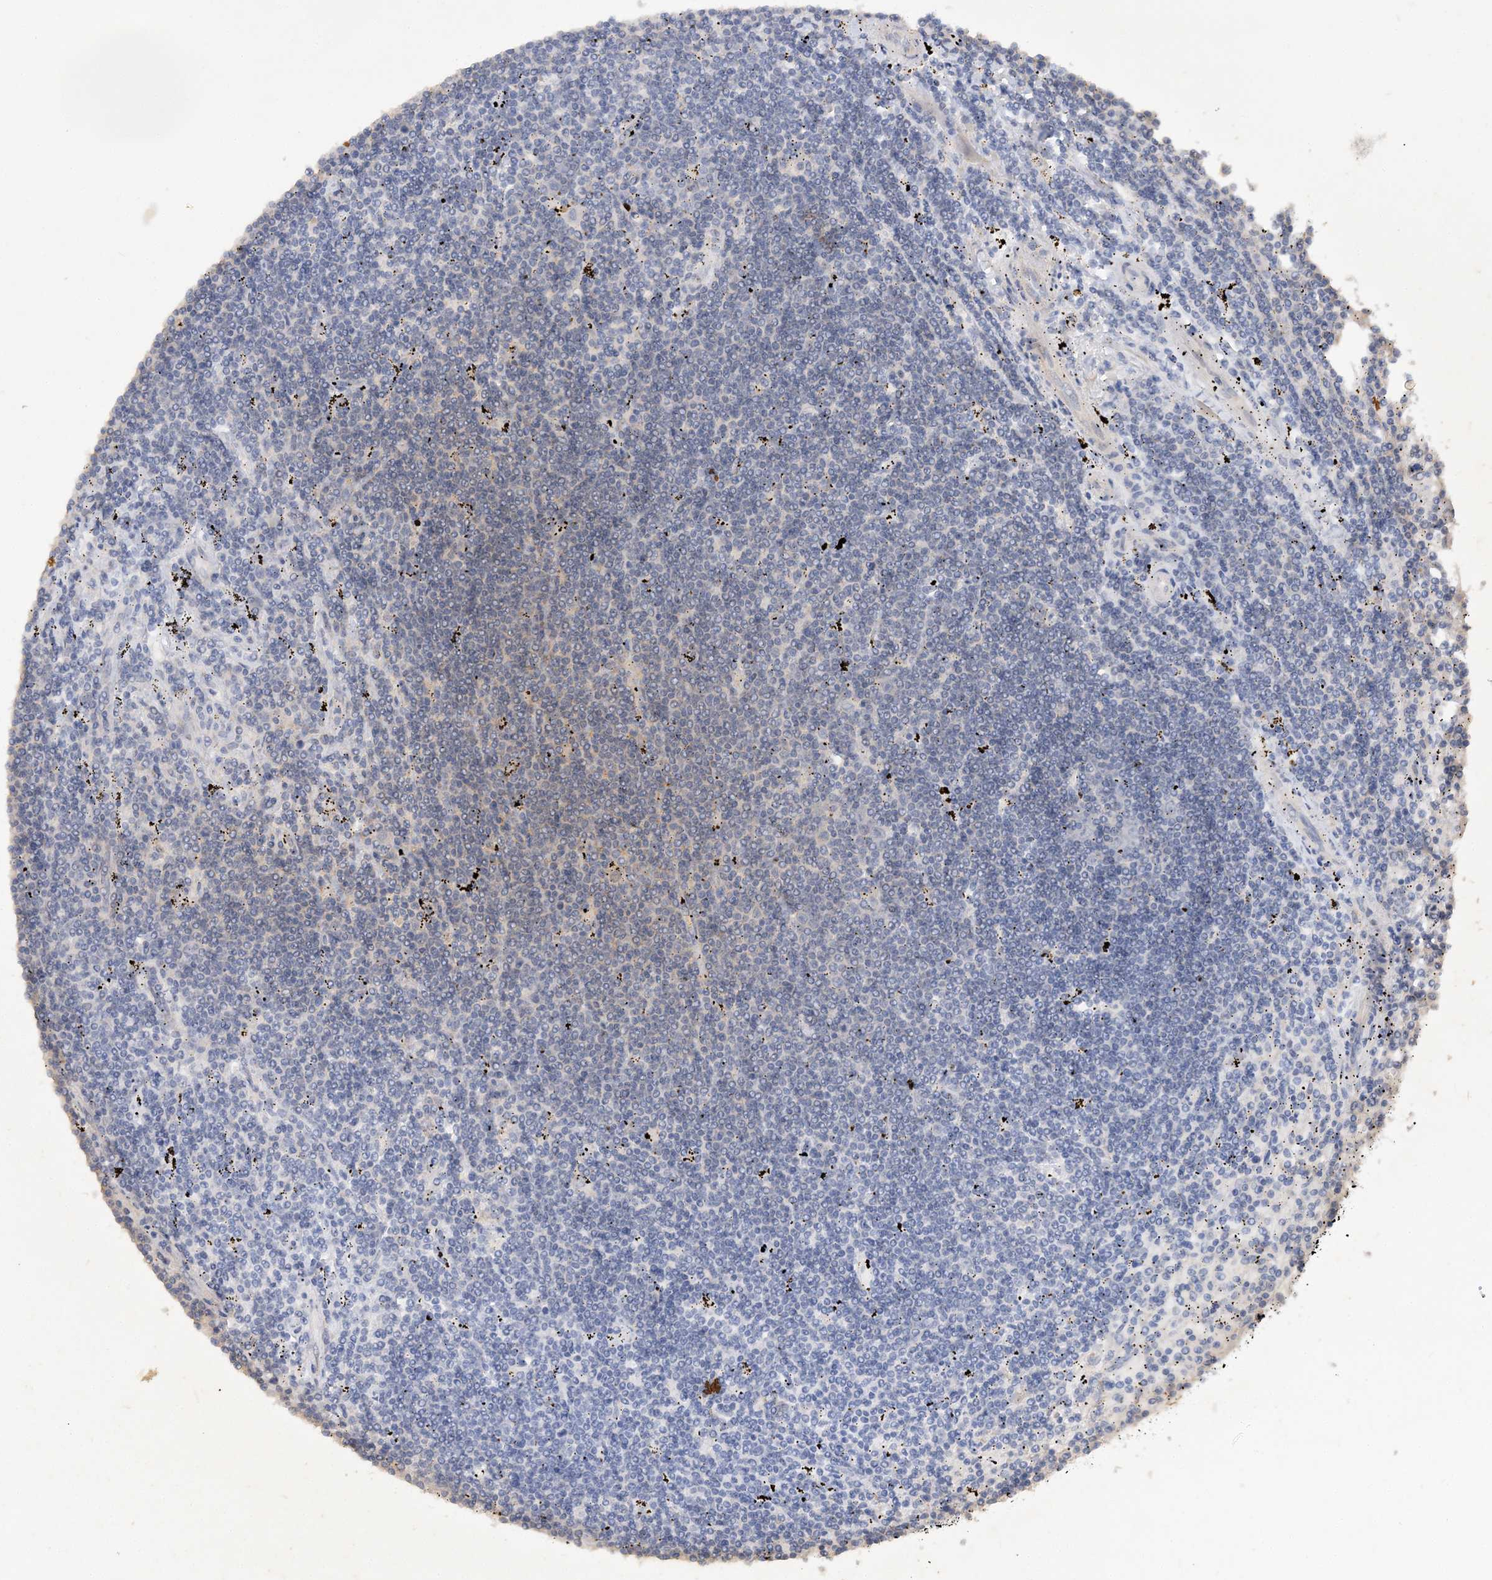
{"staining": {"intensity": "negative", "quantity": "none", "location": "none"}, "tissue": "lymphoma", "cell_type": "Tumor cells", "image_type": "cancer", "snomed": [{"axis": "morphology", "description": "Malignant lymphoma, non-Hodgkin's type, Low grade"}, {"axis": "topography", "description": "Spleen"}], "caption": "Photomicrograph shows no protein expression in tumor cells of malignant lymphoma, non-Hodgkin's type (low-grade) tissue. The staining is performed using DAB (3,3'-diaminobenzidine) brown chromogen with nuclei counter-stained in using hematoxylin.", "gene": "GRINA", "patient": {"sex": "male", "age": 76}}